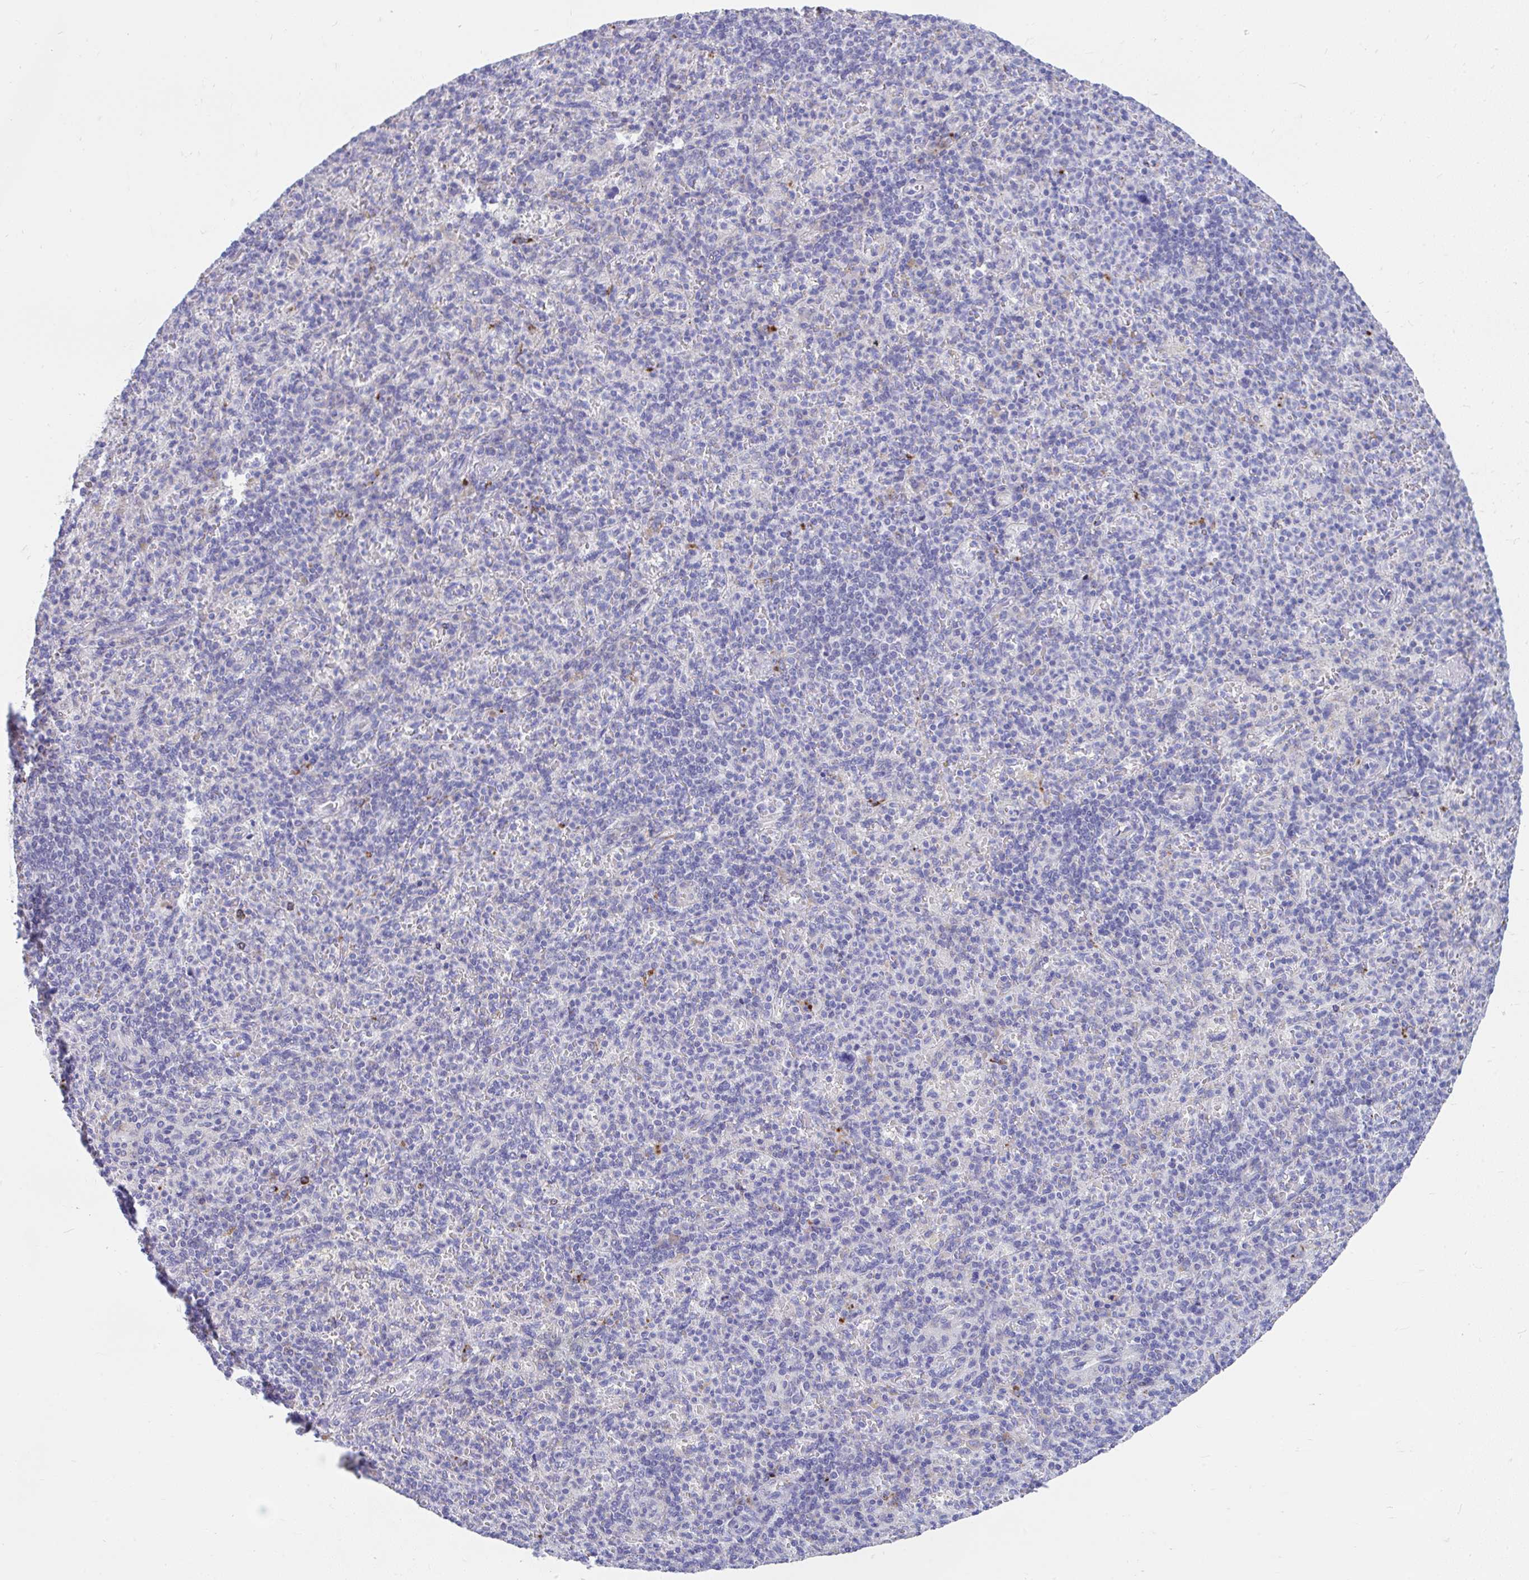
{"staining": {"intensity": "negative", "quantity": "none", "location": "none"}, "tissue": "spleen", "cell_type": "Cells in red pulp", "image_type": "normal", "snomed": [{"axis": "morphology", "description": "Normal tissue, NOS"}, {"axis": "topography", "description": "Spleen"}], "caption": "A high-resolution histopathology image shows IHC staining of unremarkable spleen, which exhibits no significant staining in cells in red pulp.", "gene": "CCSAP", "patient": {"sex": "female", "age": 74}}